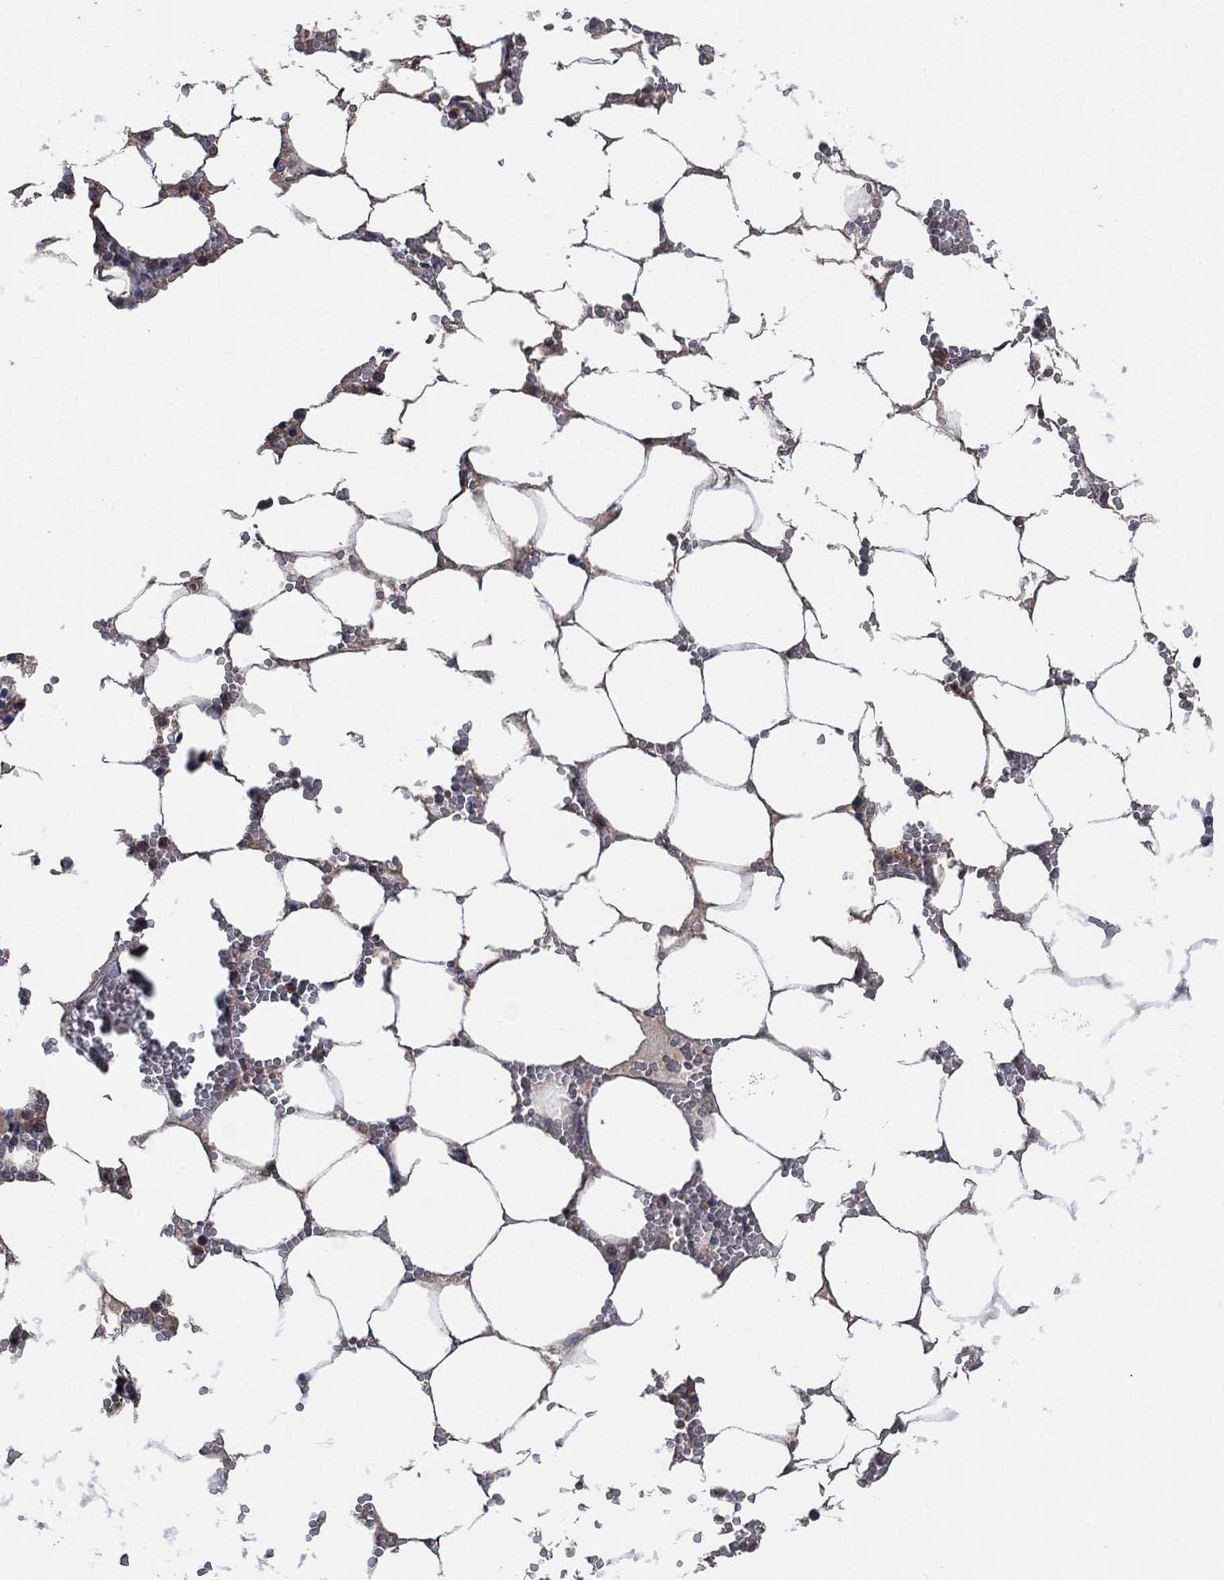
{"staining": {"intensity": "weak", "quantity": "25%-75%", "location": "cytoplasmic/membranous"}, "tissue": "bone marrow", "cell_type": "Hematopoietic cells", "image_type": "normal", "snomed": [{"axis": "morphology", "description": "Normal tissue, NOS"}, {"axis": "topography", "description": "Bone marrow"}], "caption": "Protein expression analysis of unremarkable bone marrow displays weak cytoplasmic/membranous positivity in about 25%-75% of hematopoietic cells.", "gene": "MRPS24", "patient": {"sex": "female", "age": 64}}